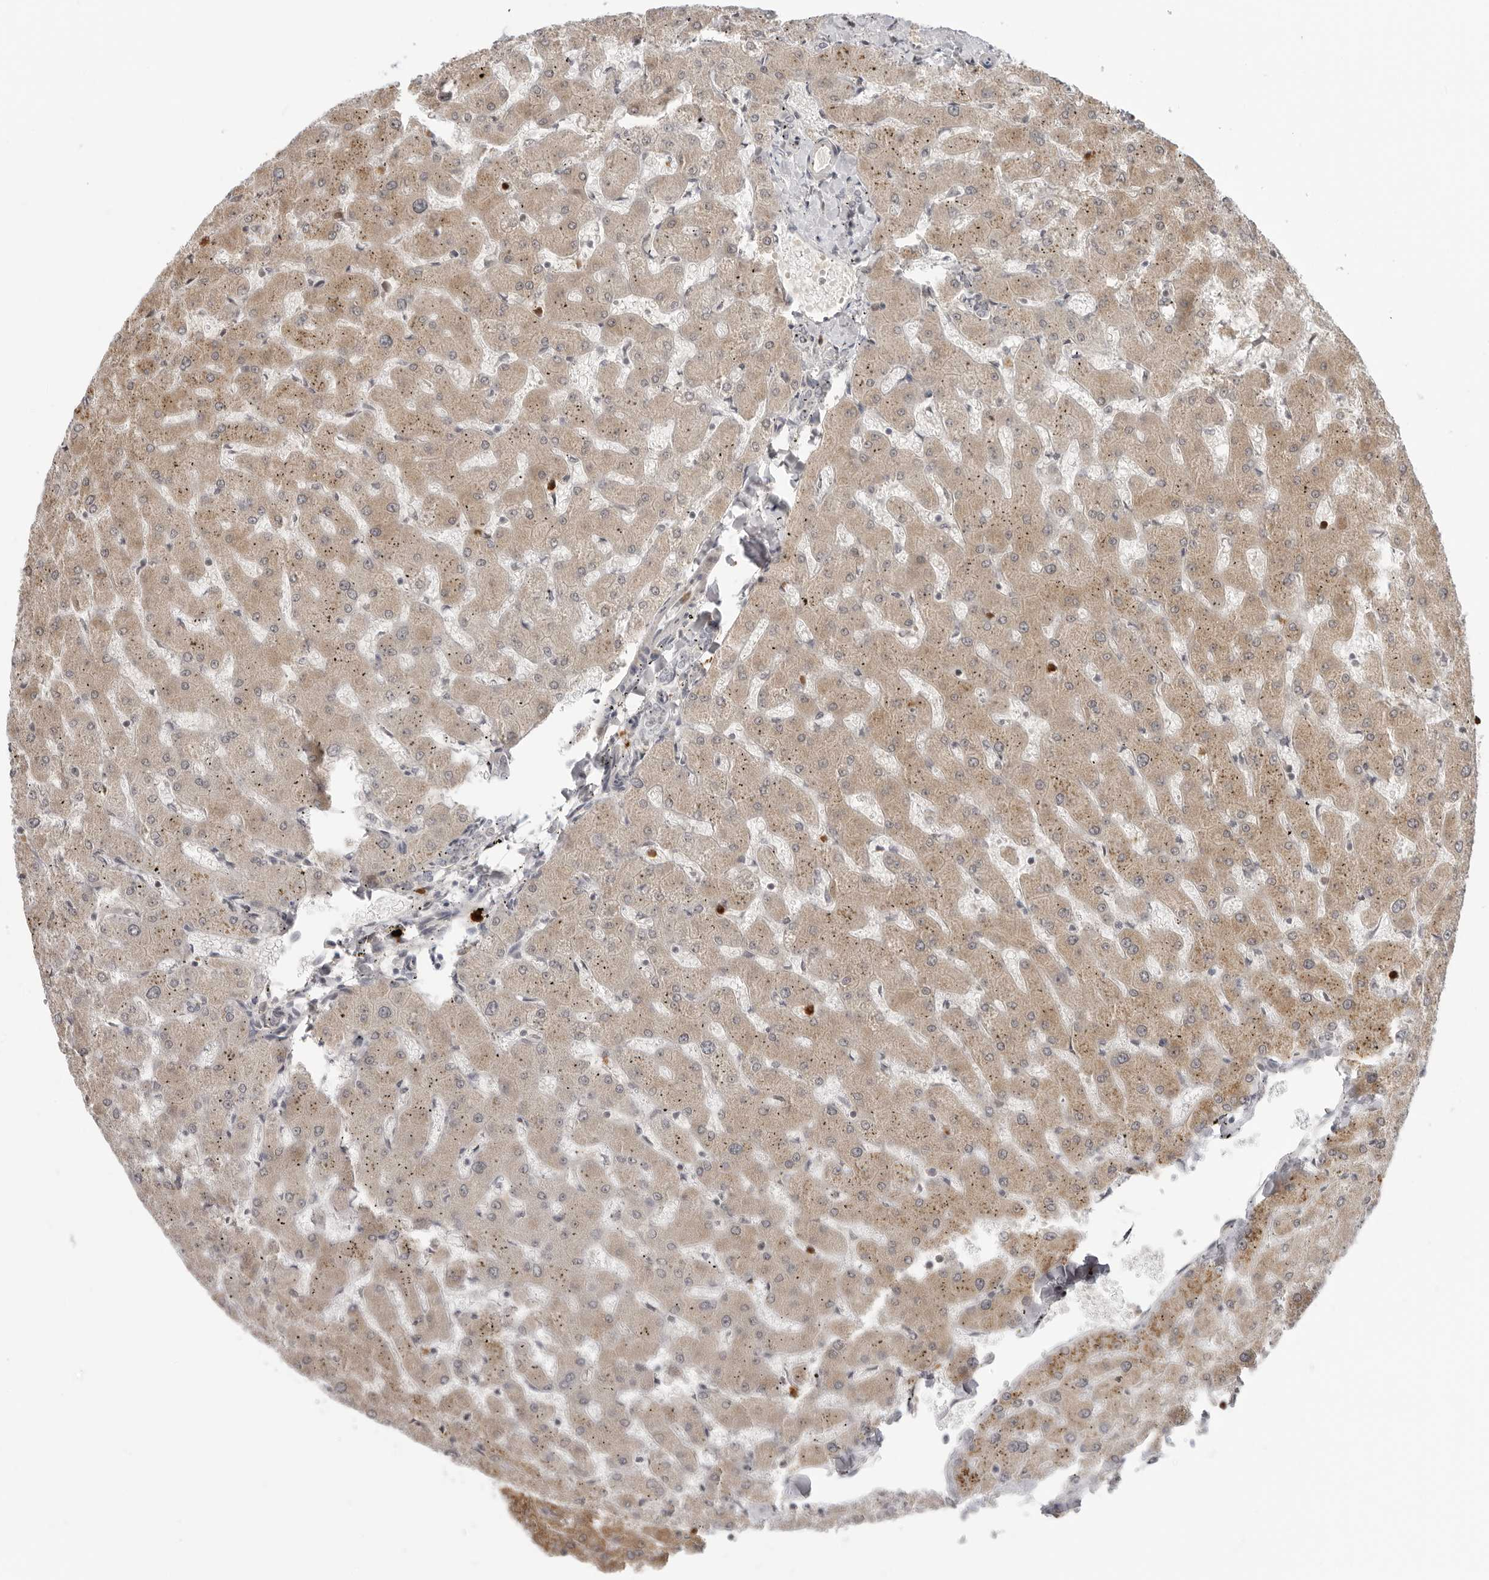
{"staining": {"intensity": "negative", "quantity": "none", "location": "none"}, "tissue": "liver", "cell_type": "Cholangiocytes", "image_type": "normal", "snomed": [{"axis": "morphology", "description": "Normal tissue, NOS"}, {"axis": "topography", "description": "Liver"}], "caption": "High magnification brightfield microscopy of unremarkable liver stained with DAB (3,3'-diaminobenzidine) (brown) and counterstained with hematoxylin (blue): cholangiocytes show no significant positivity.", "gene": "SUGCT", "patient": {"sex": "female", "age": 63}}